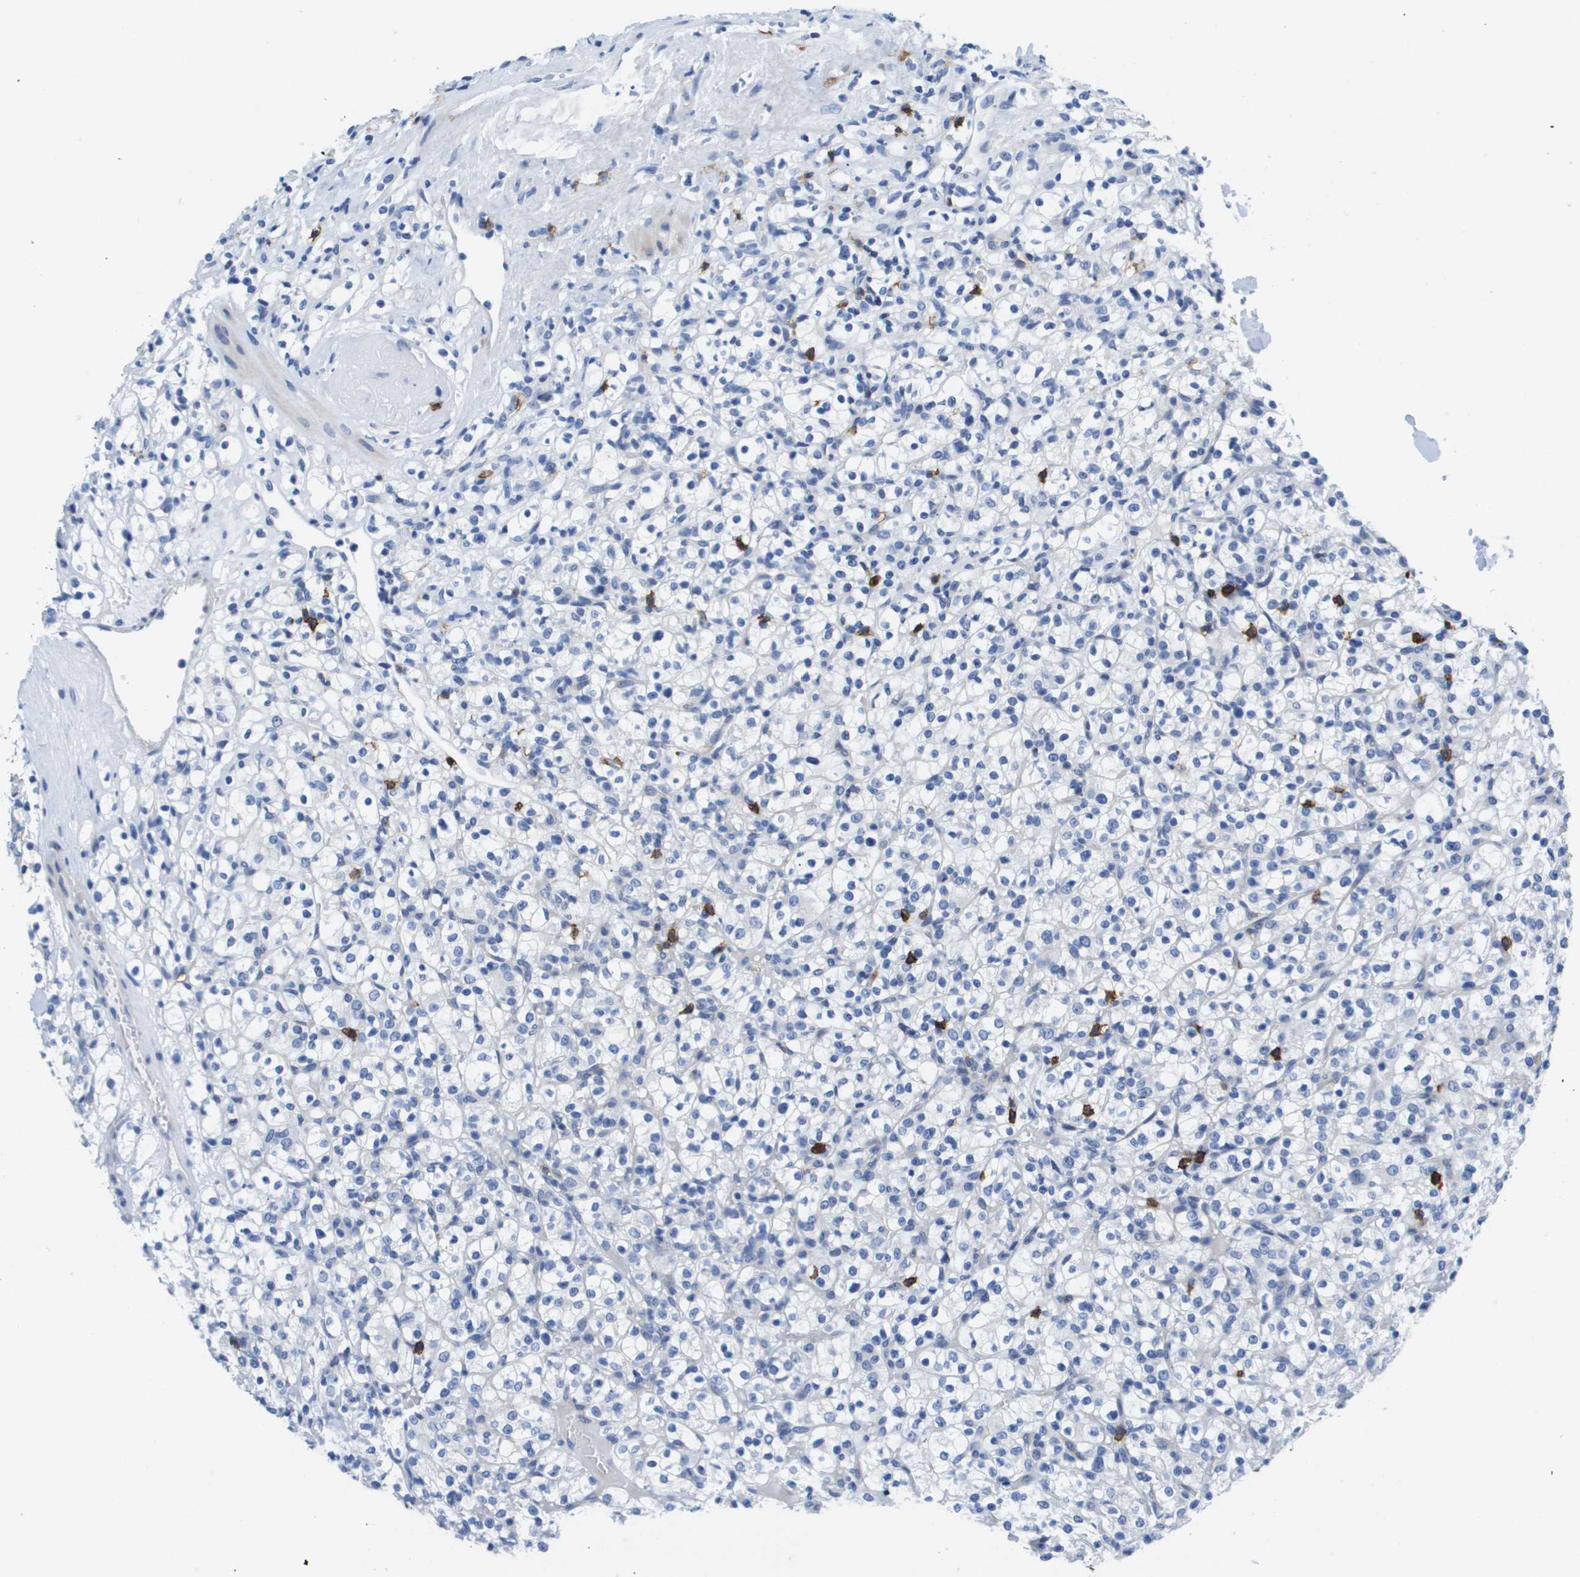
{"staining": {"intensity": "negative", "quantity": "none", "location": "none"}, "tissue": "renal cancer", "cell_type": "Tumor cells", "image_type": "cancer", "snomed": [{"axis": "morphology", "description": "Normal tissue, NOS"}, {"axis": "morphology", "description": "Adenocarcinoma, NOS"}, {"axis": "topography", "description": "Kidney"}], "caption": "Immunohistochemistry (IHC) histopathology image of human renal cancer (adenocarcinoma) stained for a protein (brown), which reveals no expression in tumor cells. (DAB (3,3'-diaminobenzidine) immunohistochemistry with hematoxylin counter stain).", "gene": "MS4A1", "patient": {"sex": "female", "age": 72}}